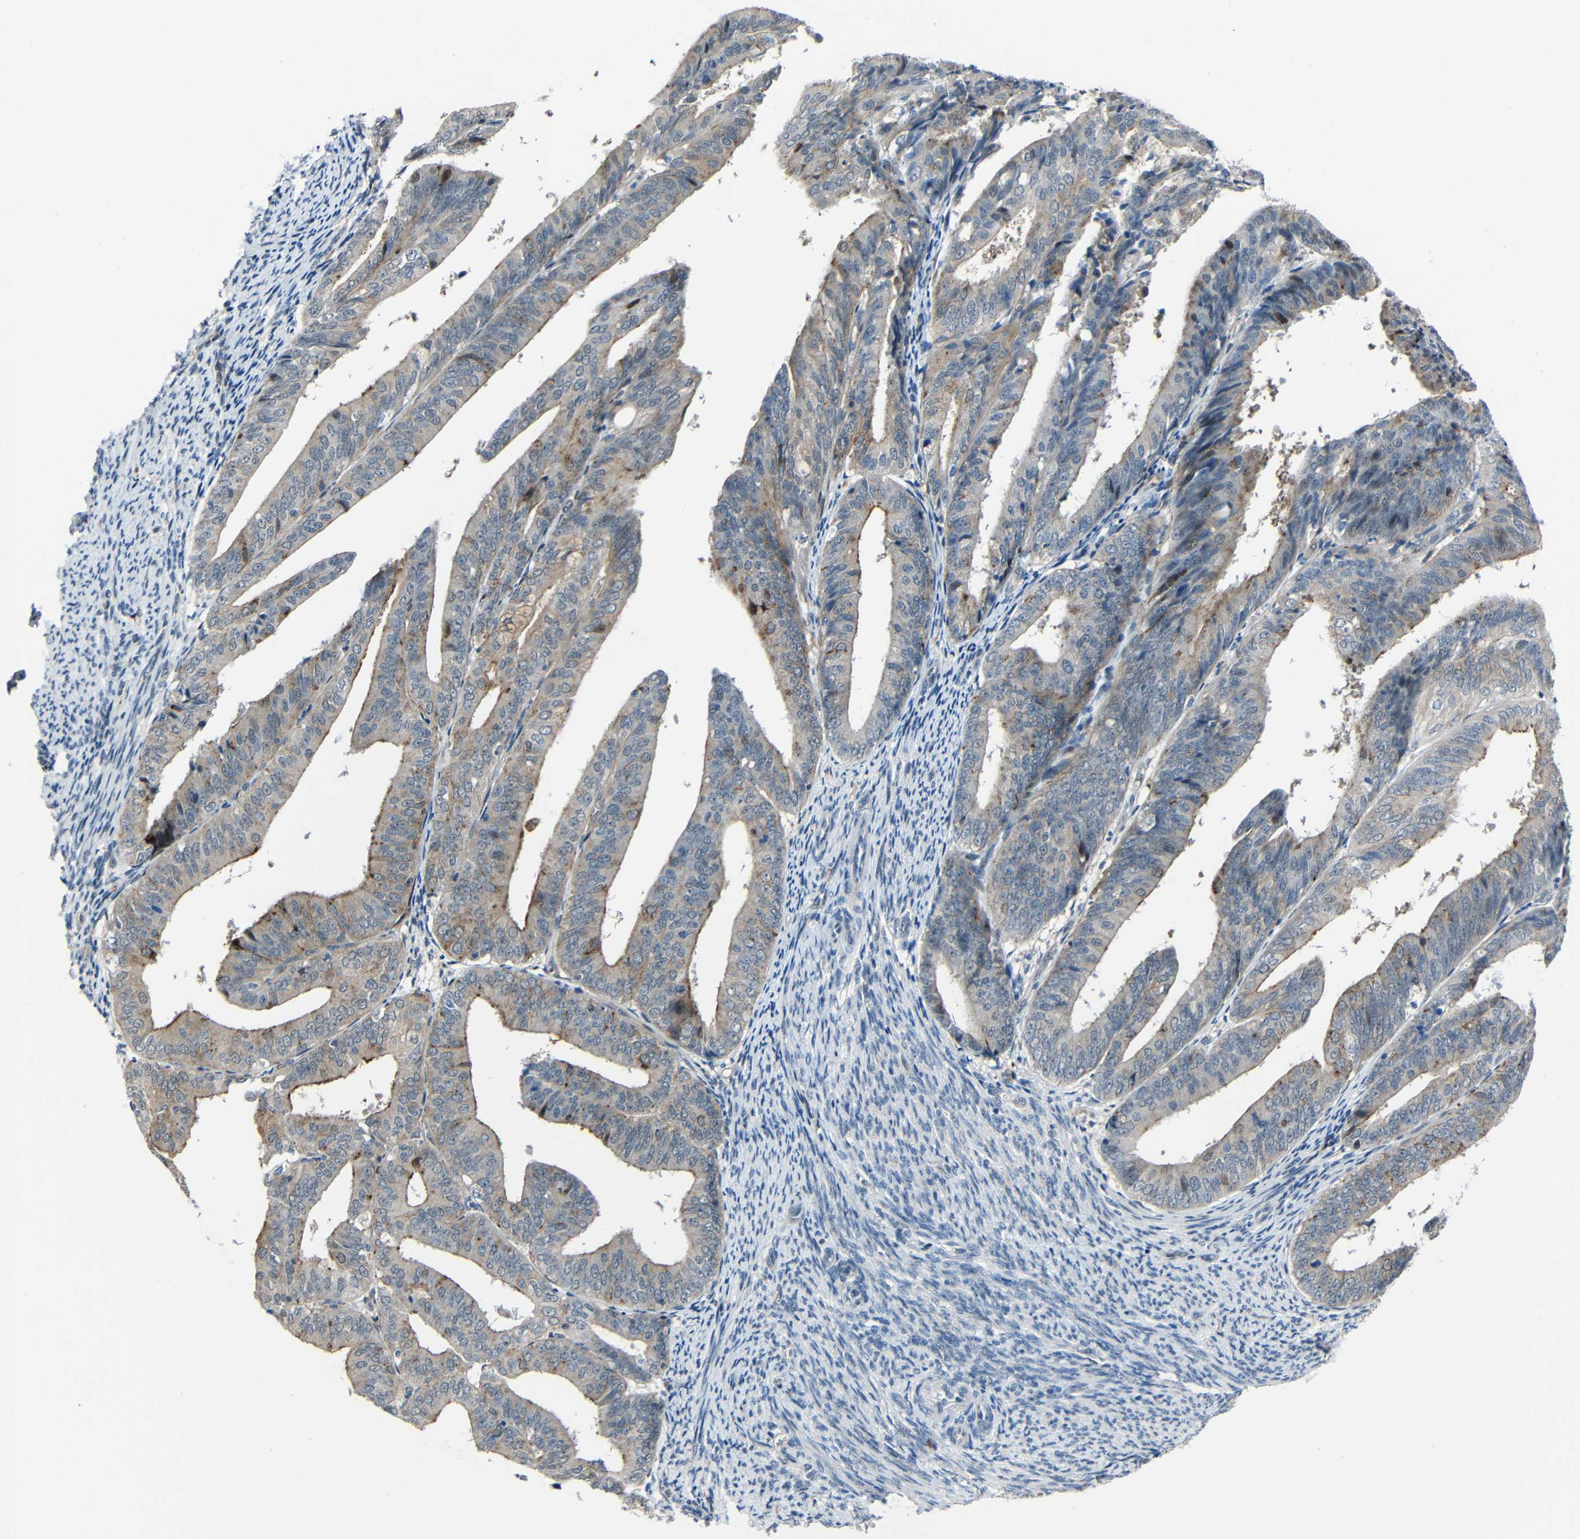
{"staining": {"intensity": "moderate", "quantity": ">75%", "location": "cytoplasmic/membranous"}, "tissue": "endometrial cancer", "cell_type": "Tumor cells", "image_type": "cancer", "snomed": [{"axis": "morphology", "description": "Adenocarcinoma, NOS"}, {"axis": "topography", "description": "Endometrium"}], "caption": "Immunohistochemistry (IHC) micrograph of neoplastic tissue: endometrial cancer stained using immunohistochemistry demonstrates medium levels of moderate protein expression localized specifically in the cytoplasmic/membranous of tumor cells, appearing as a cytoplasmic/membranous brown color.", "gene": "DNAJC5", "patient": {"sex": "female", "age": 63}}